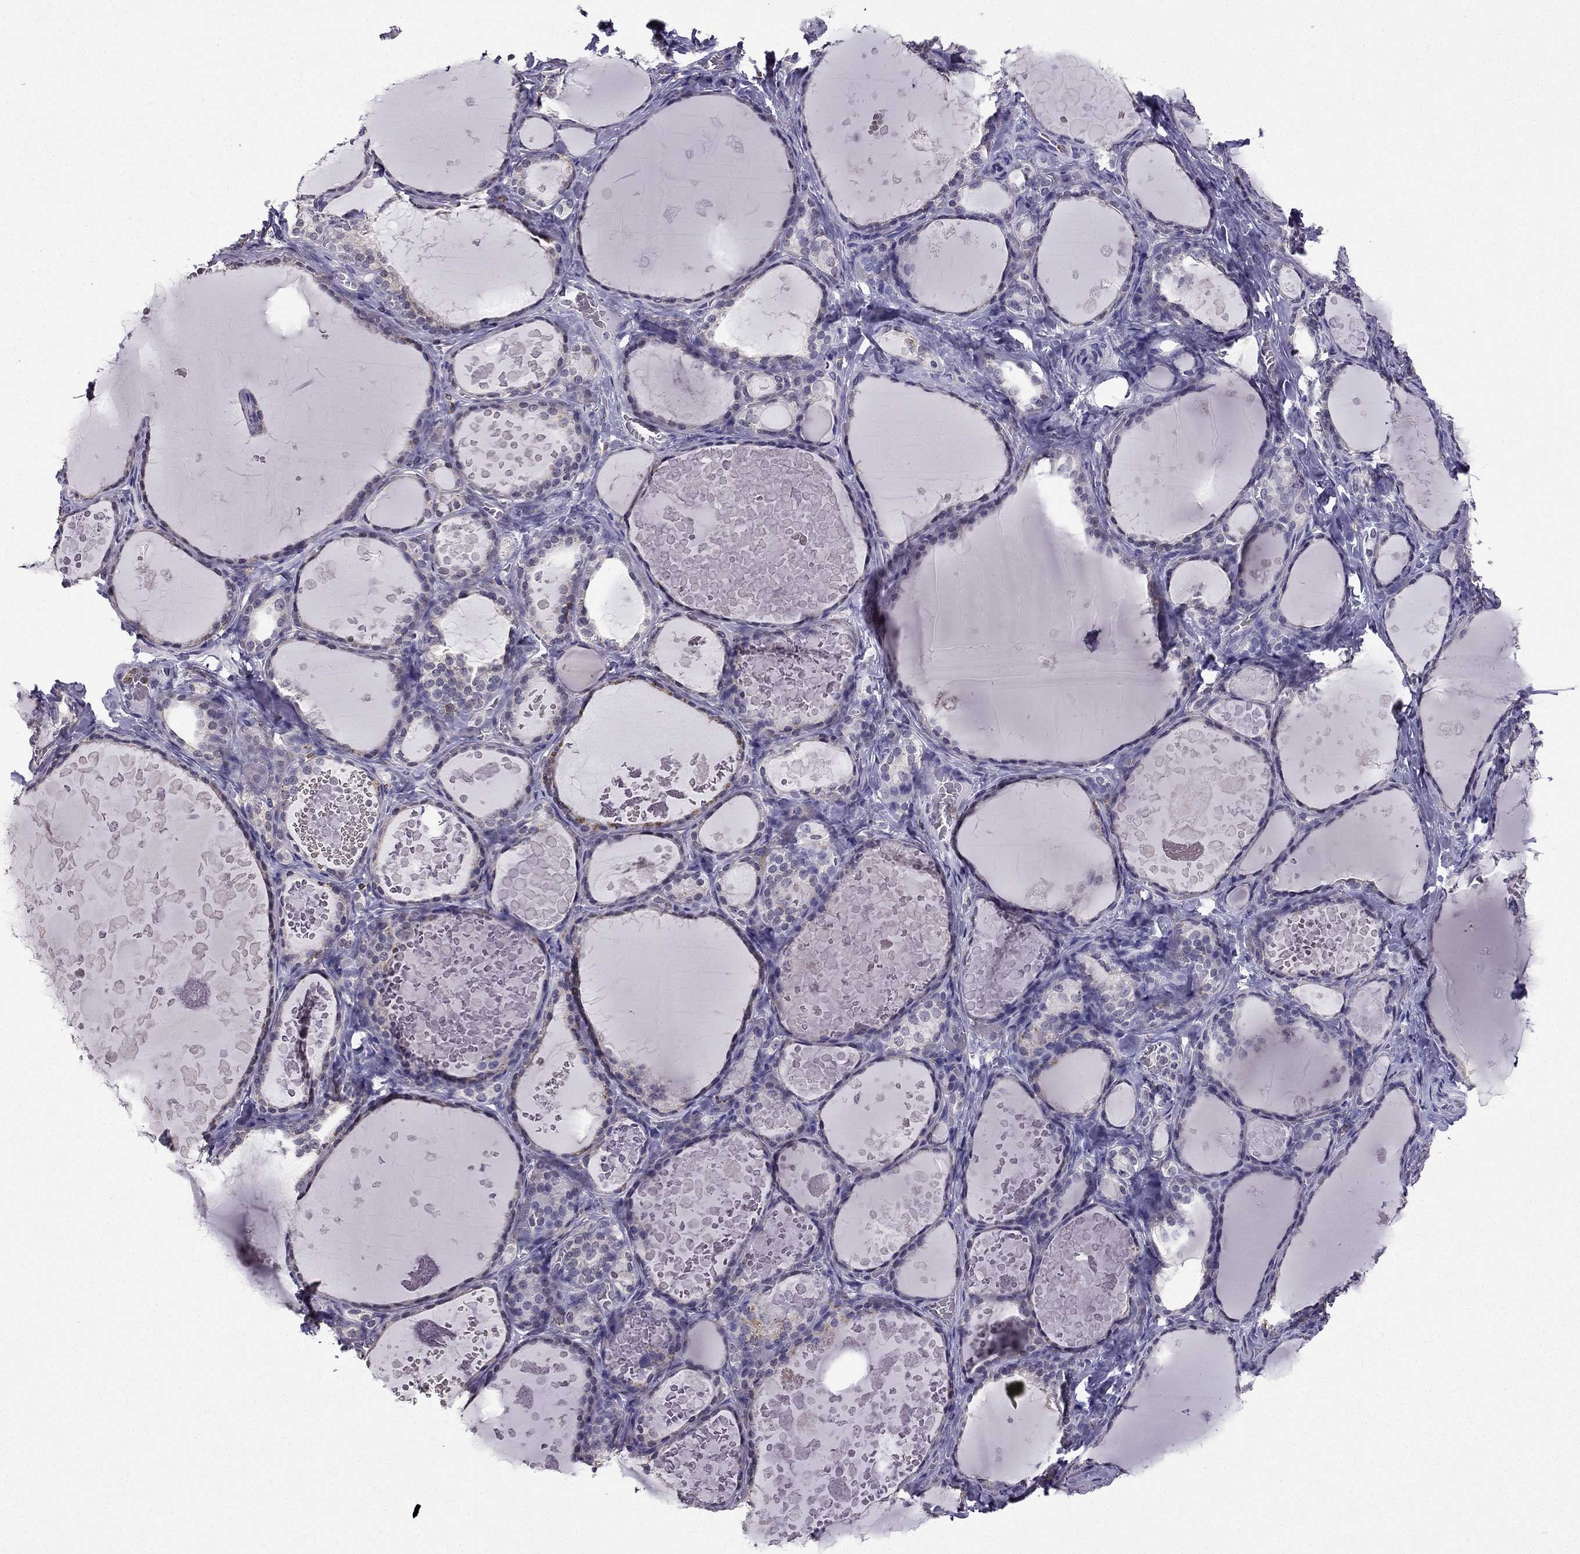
{"staining": {"intensity": "negative", "quantity": "none", "location": "none"}, "tissue": "thyroid gland", "cell_type": "Glandular cells", "image_type": "normal", "snomed": [{"axis": "morphology", "description": "Normal tissue, NOS"}, {"axis": "topography", "description": "Thyroid gland"}], "caption": "The histopathology image reveals no significant positivity in glandular cells of thyroid gland.", "gene": "CCK", "patient": {"sex": "female", "age": 56}}